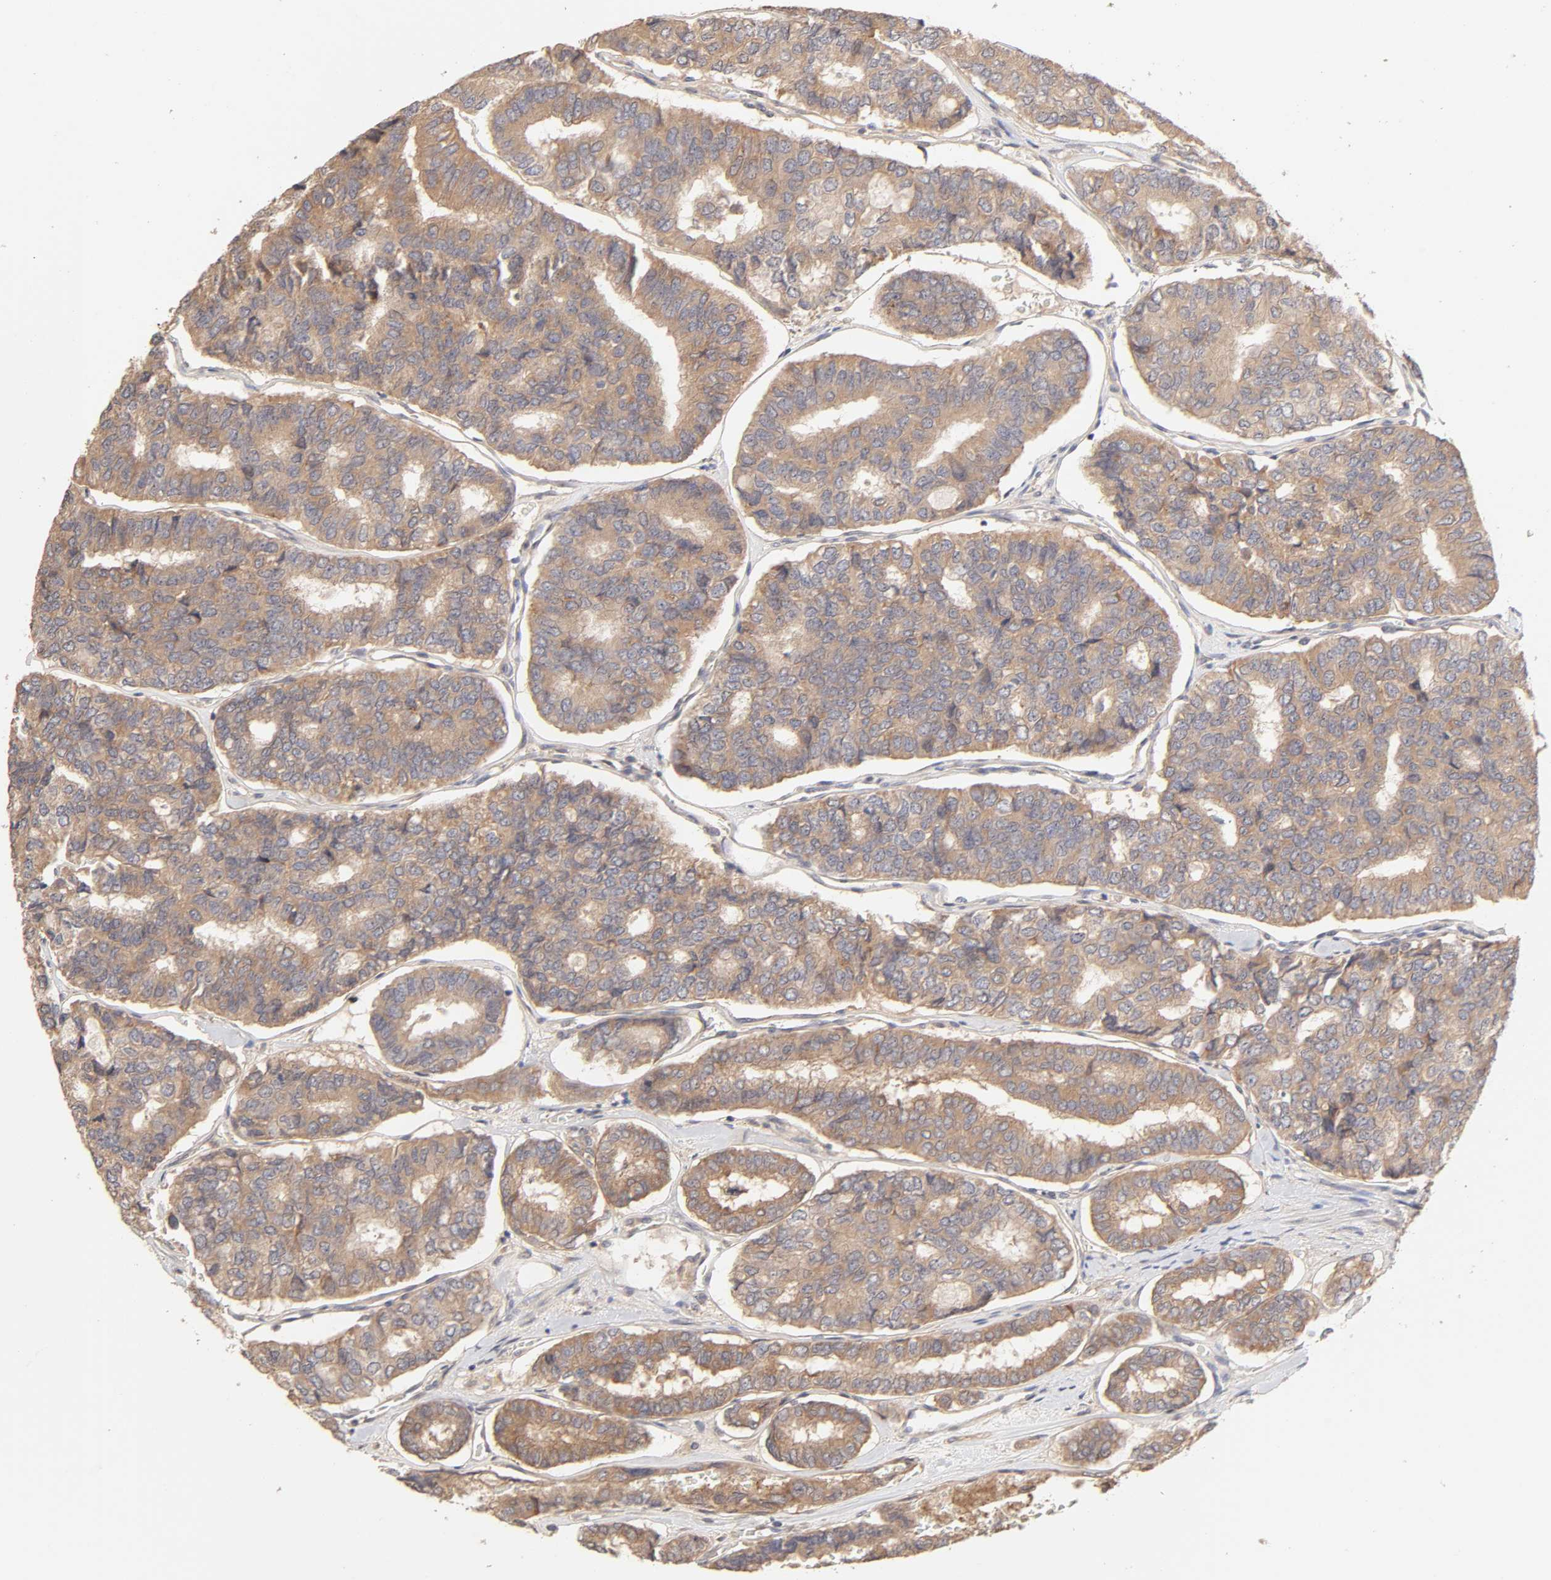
{"staining": {"intensity": "moderate", "quantity": ">75%", "location": "cytoplasmic/membranous"}, "tissue": "thyroid cancer", "cell_type": "Tumor cells", "image_type": "cancer", "snomed": [{"axis": "morphology", "description": "Papillary adenocarcinoma, NOS"}, {"axis": "topography", "description": "Thyroid gland"}], "caption": "Papillary adenocarcinoma (thyroid) stained with a protein marker demonstrates moderate staining in tumor cells.", "gene": "AP1G2", "patient": {"sex": "female", "age": 35}}